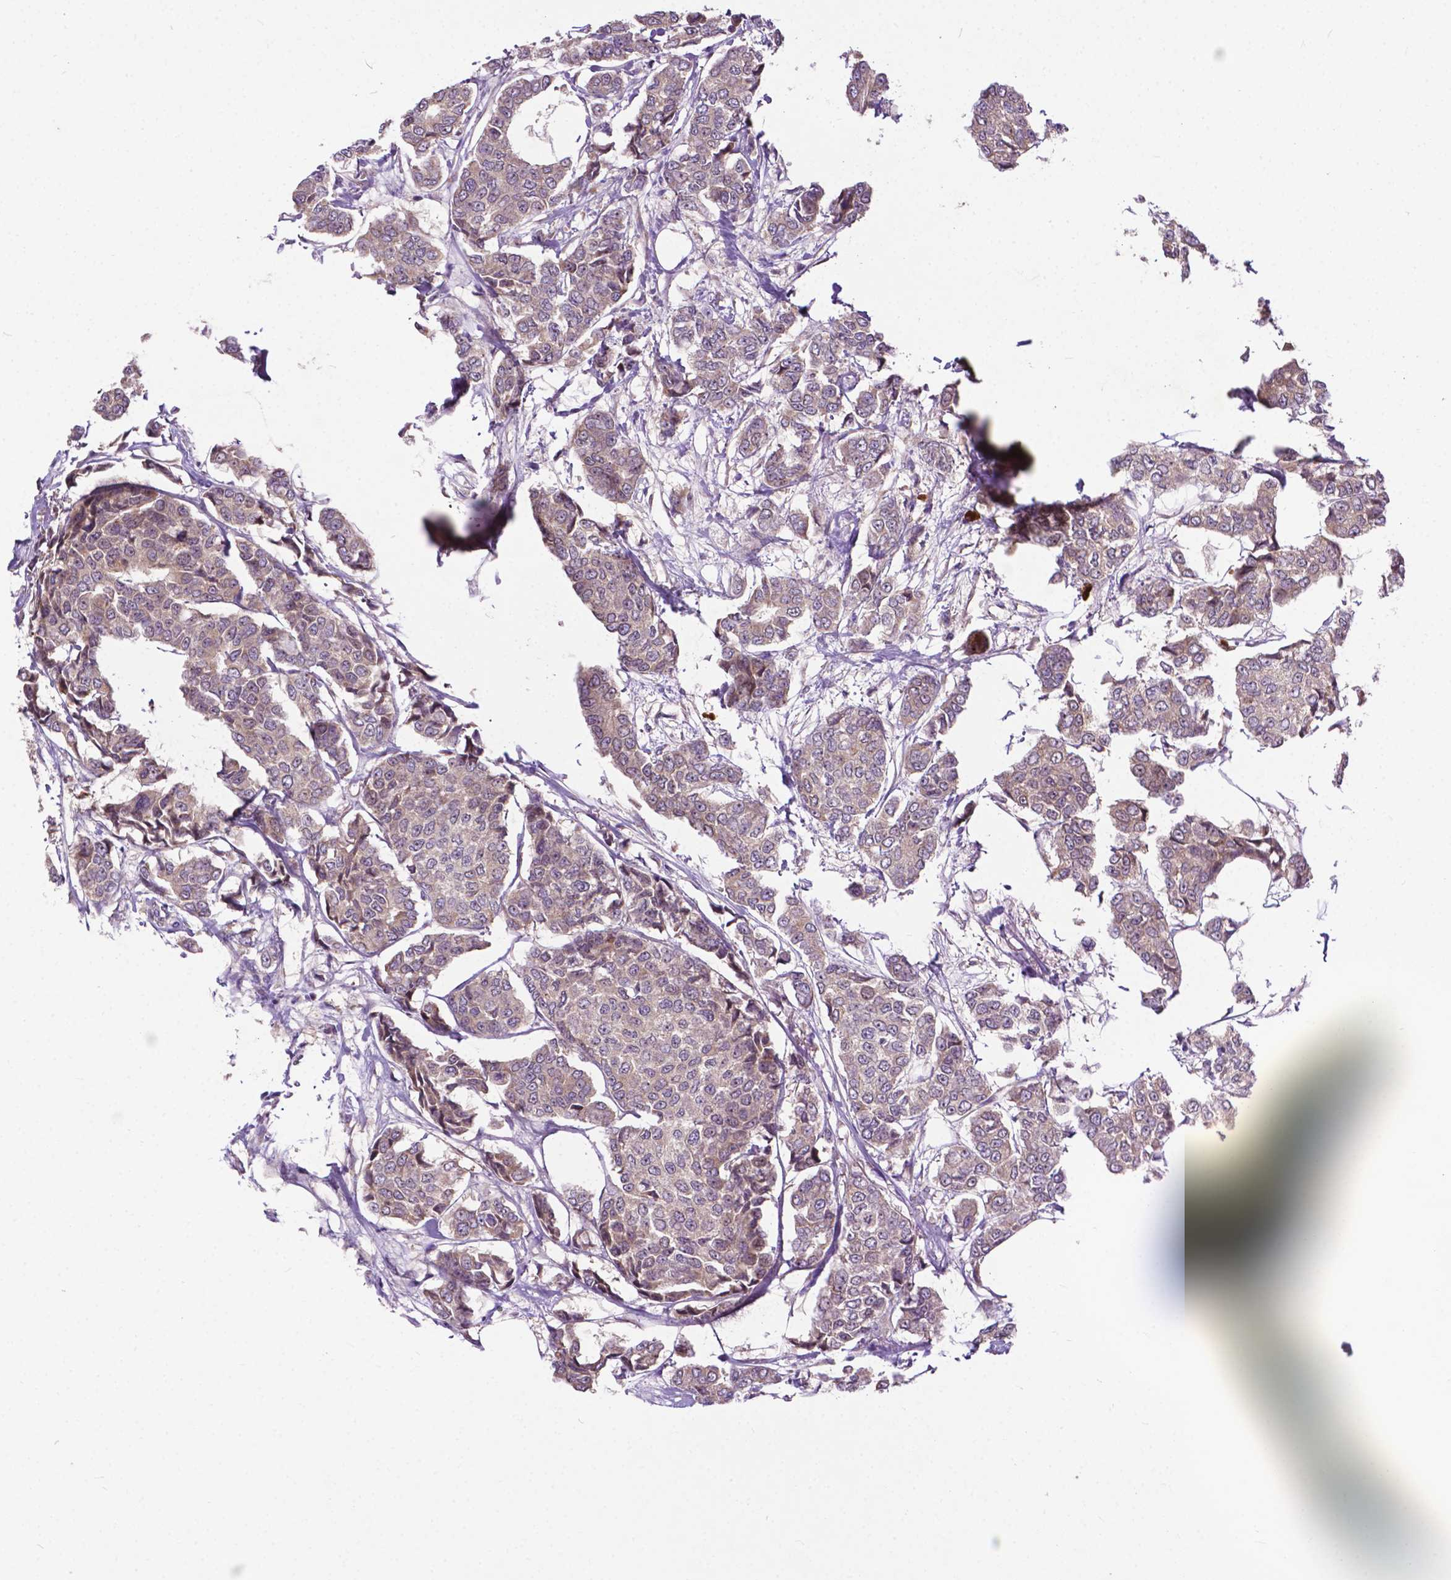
{"staining": {"intensity": "weak", "quantity": "<25%", "location": "cytoplasmic/membranous"}, "tissue": "breast cancer", "cell_type": "Tumor cells", "image_type": "cancer", "snomed": [{"axis": "morphology", "description": "Duct carcinoma"}, {"axis": "topography", "description": "Breast"}], "caption": "Immunohistochemistry image of invasive ductal carcinoma (breast) stained for a protein (brown), which demonstrates no positivity in tumor cells.", "gene": "PARP3", "patient": {"sex": "female", "age": 94}}